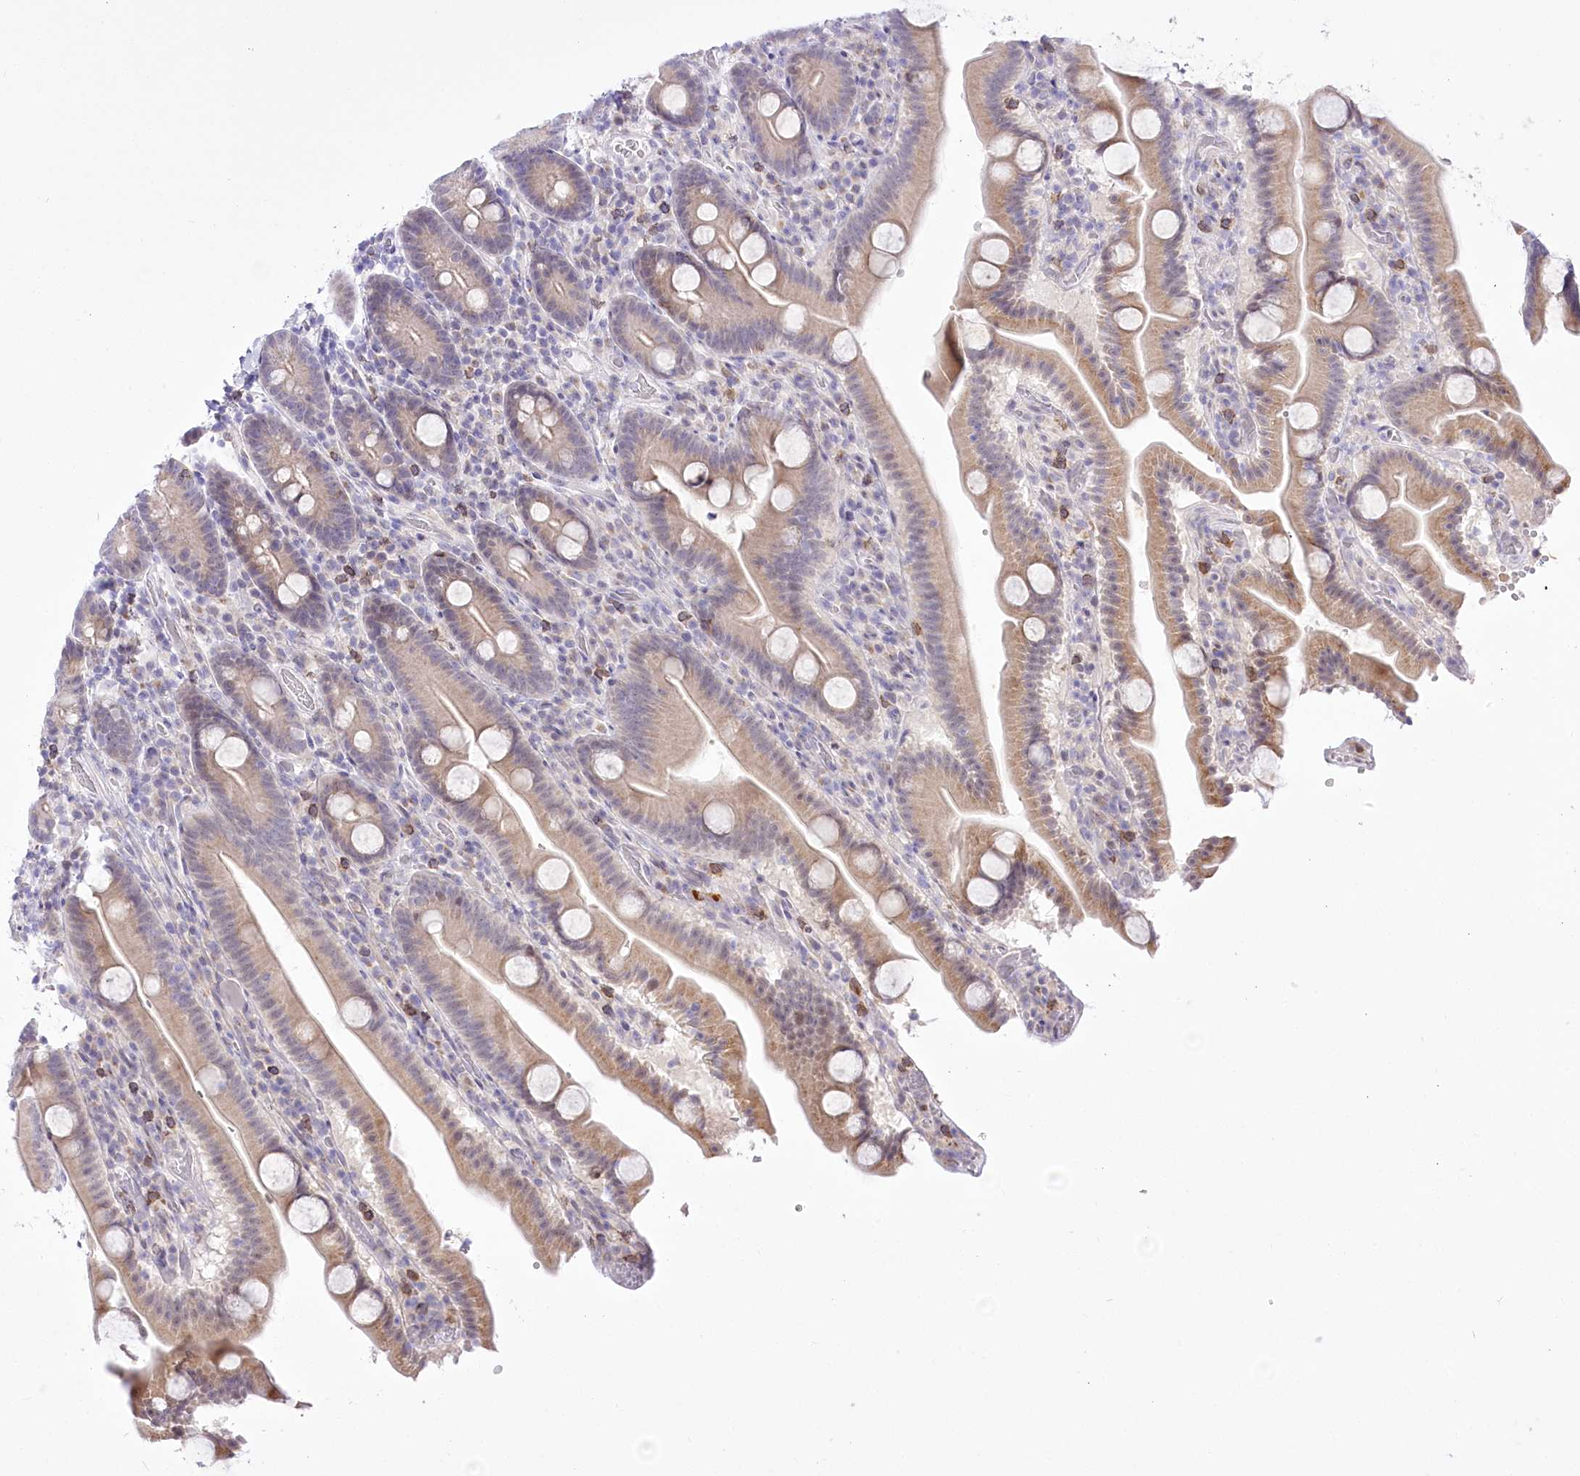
{"staining": {"intensity": "moderate", "quantity": ">75%", "location": "cytoplasmic/membranous"}, "tissue": "duodenum", "cell_type": "Glandular cells", "image_type": "normal", "snomed": [{"axis": "morphology", "description": "Normal tissue, NOS"}, {"axis": "topography", "description": "Duodenum"}], "caption": "DAB (3,3'-diaminobenzidine) immunohistochemical staining of normal human duodenum exhibits moderate cytoplasmic/membranous protein expression in about >75% of glandular cells.", "gene": "BEND7", "patient": {"sex": "male", "age": 55}}